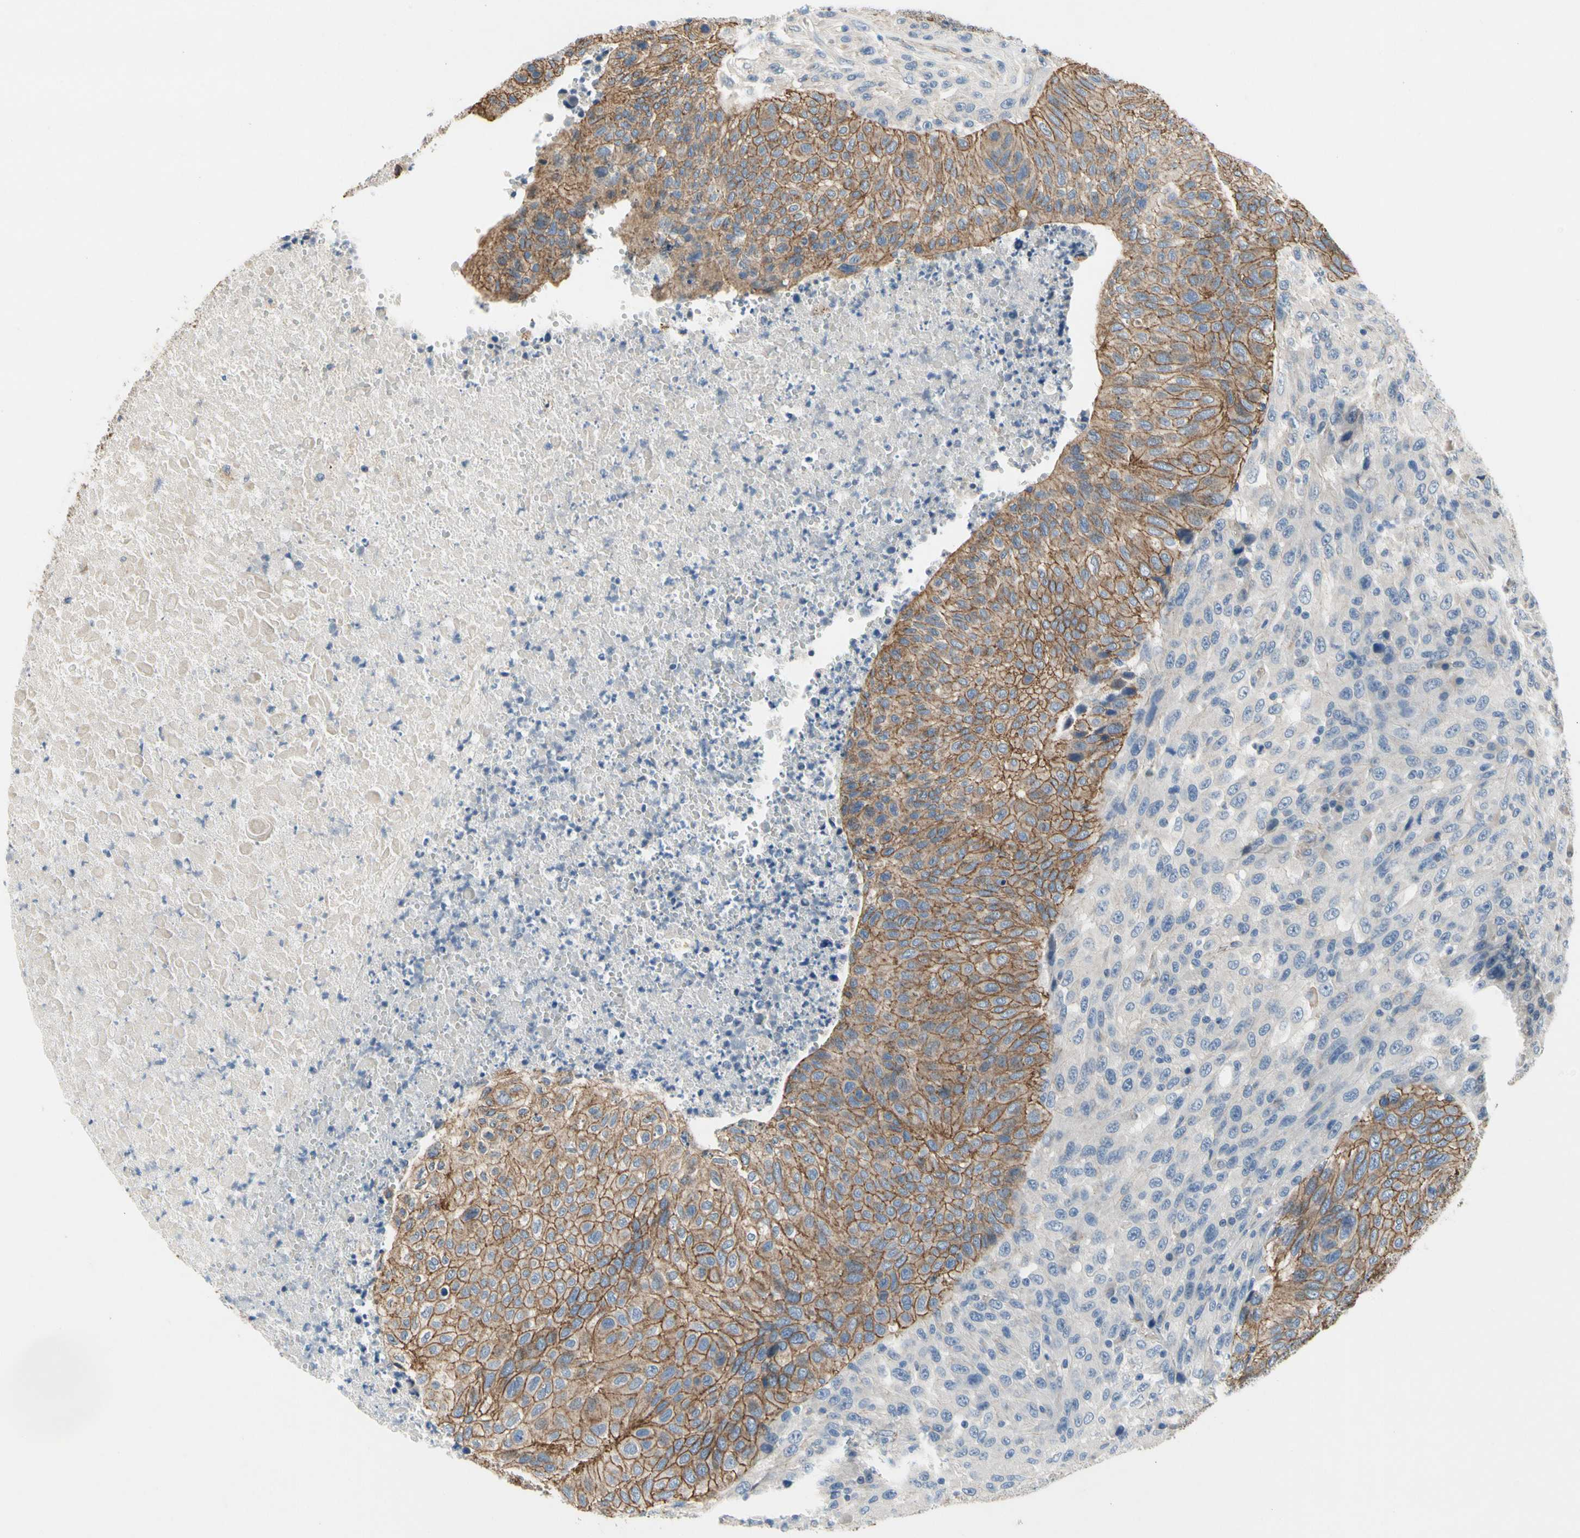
{"staining": {"intensity": "negative", "quantity": "none", "location": "none"}, "tissue": "urothelial cancer", "cell_type": "Tumor cells", "image_type": "cancer", "snomed": [{"axis": "morphology", "description": "Urothelial carcinoma, High grade"}, {"axis": "topography", "description": "Urinary bladder"}], "caption": "Photomicrograph shows no significant protein positivity in tumor cells of urothelial carcinoma (high-grade).", "gene": "LGR6", "patient": {"sex": "male", "age": 66}}